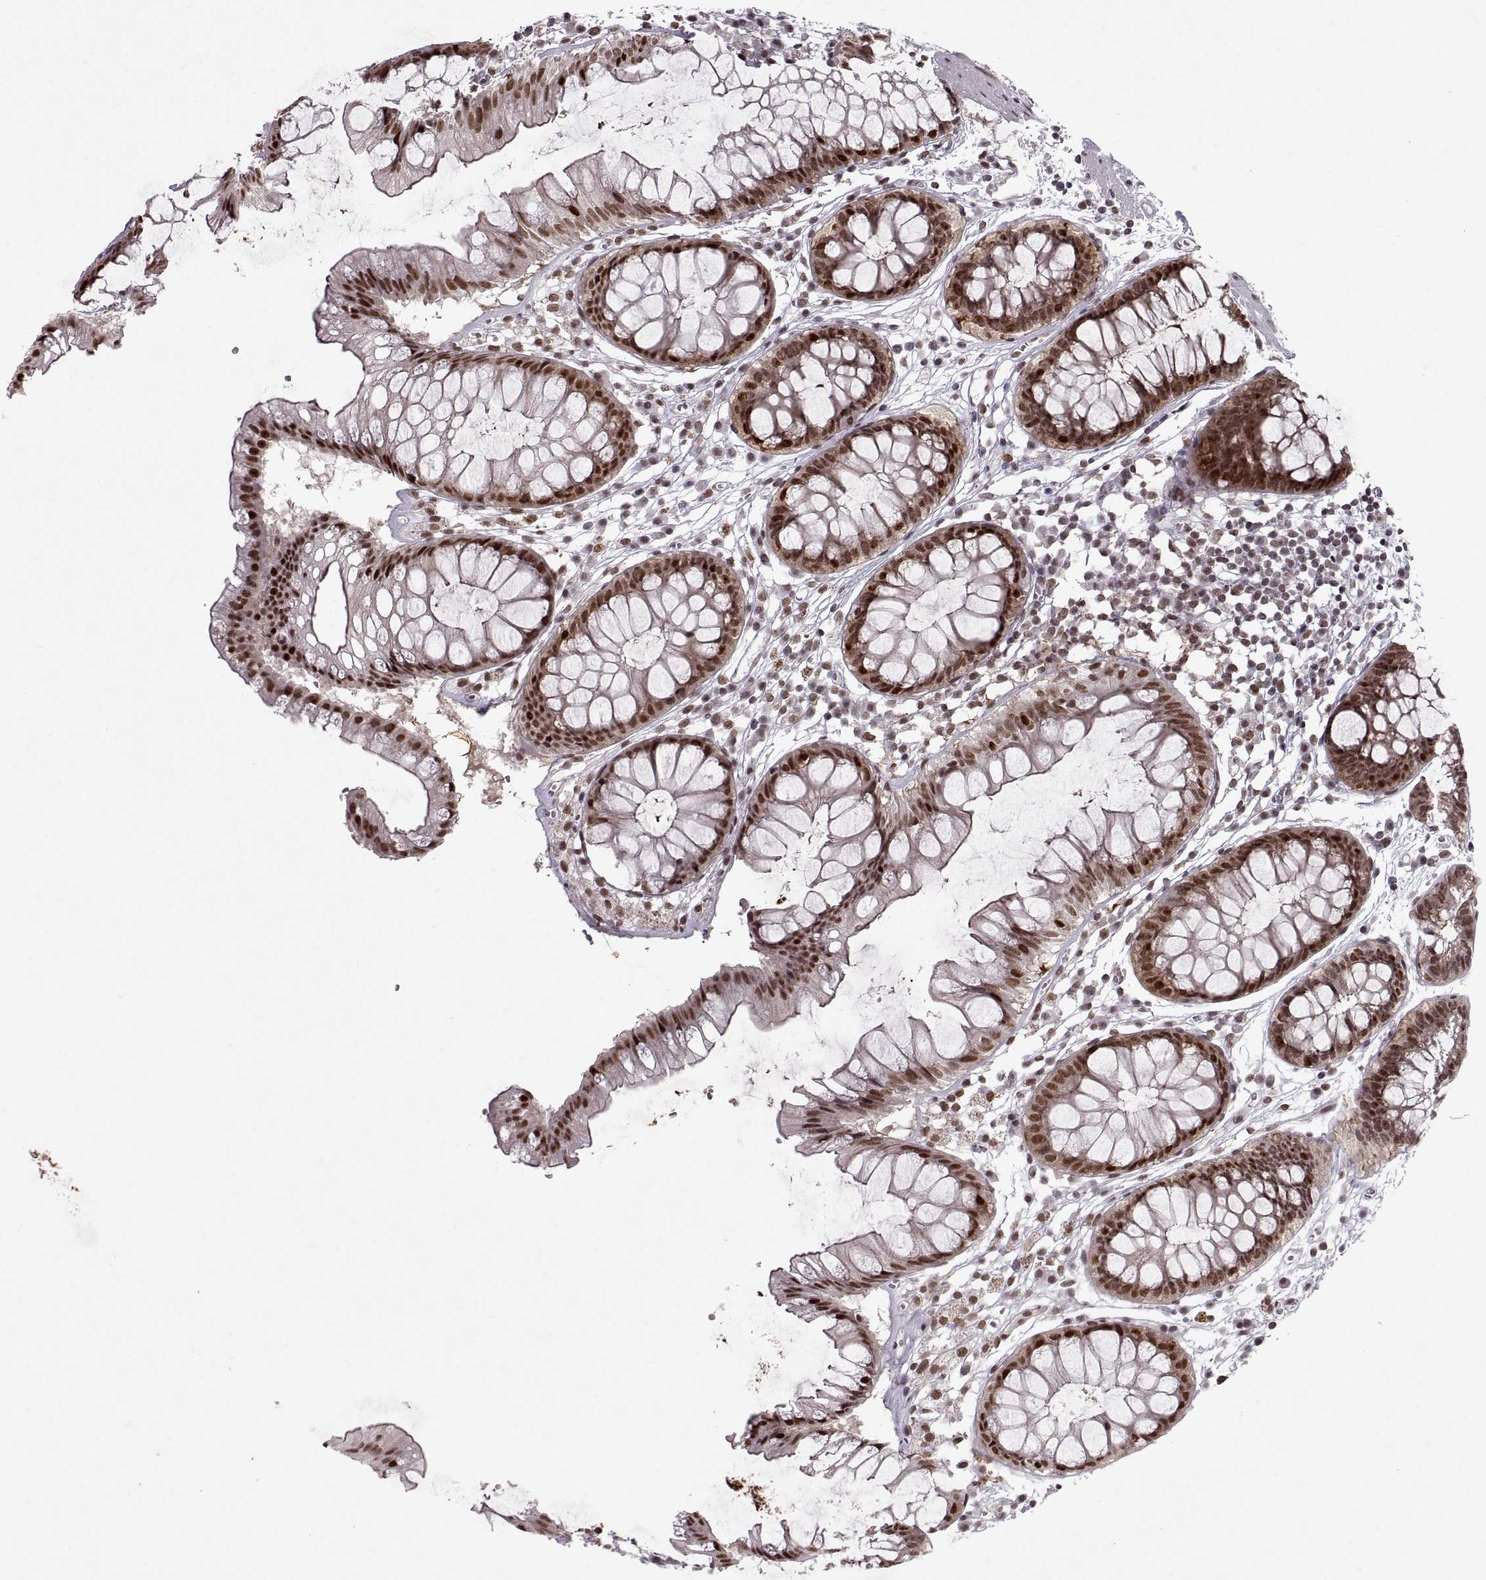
{"staining": {"intensity": "strong", "quantity": "25%-75%", "location": "nuclear"}, "tissue": "colon", "cell_type": "Endothelial cells", "image_type": "normal", "snomed": [{"axis": "morphology", "description": "Normal tissue, NOS"}, {"axis": "morphology", "description": "Adenocarcinoma, NOS"}, {"axis": "topography", "description": "Colon"}], "caption": "Endothelial cells display high levels of strong nuclear expression in about 25%-75% of cells in unremarkable human colon.", "gene": "MT1E", "patient": {"sex": "male", "age": 65}}